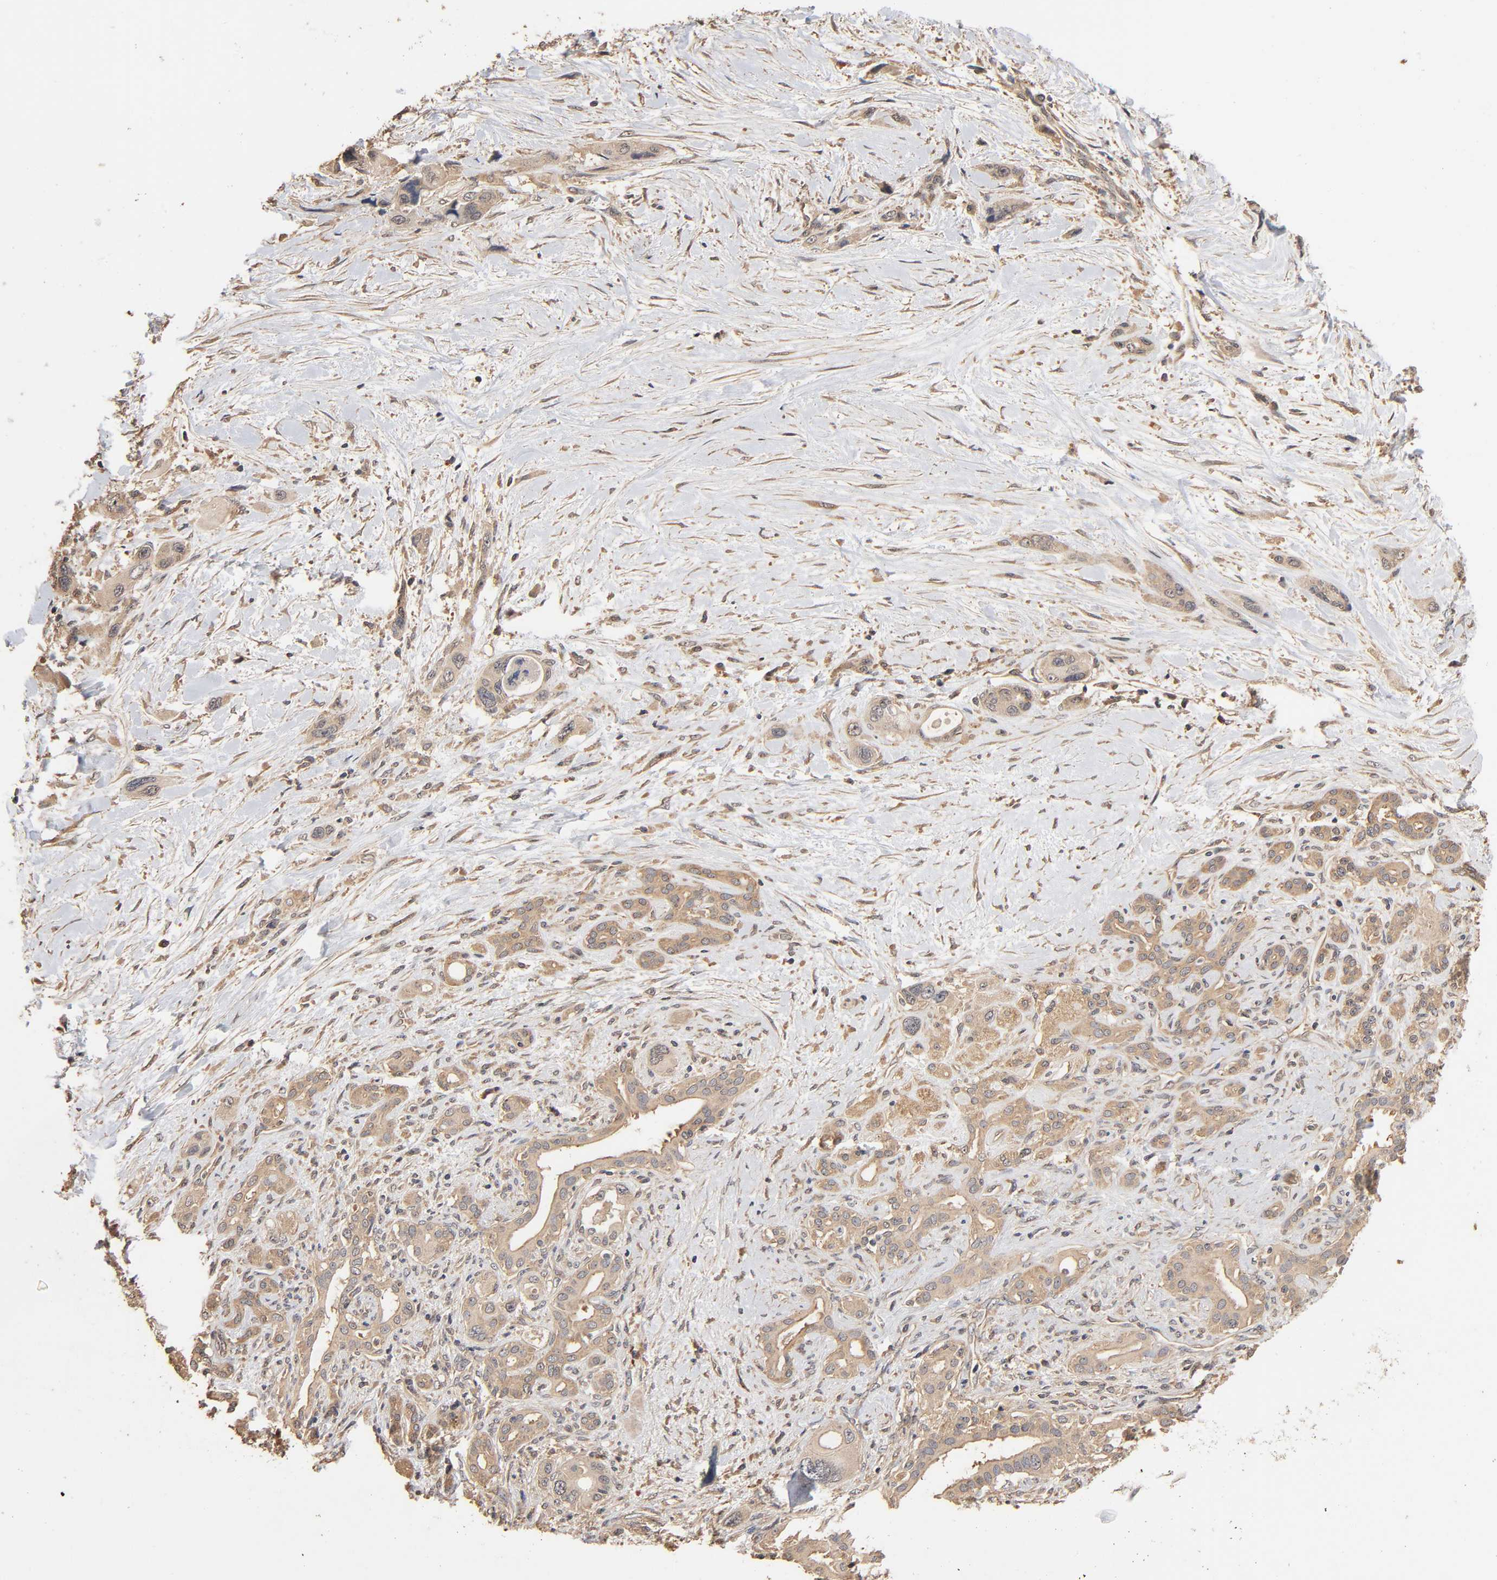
{"staining": {"intensity": "weak", "quantity": ">75%", "location": "cytoplasmic/membranous"}, "tissue": "pancreatic cancer", "cell_type": "Tumor cells", "image_type": "cancer", "snomed": [{"axis": "morphology", "description": "Adenocarcinoma, NOS"}, {"axis": "topography", "description": "Pancreas"}], "caption": "A high-resolution image shows immunohistochemistry (IHC) staining of adenocarcinoma (pancreatic), which shows weak cytoplasmic/membranous staining in about >75% of tumor cells. (DAB (3,3'-diaminobenzidine) IHC, brown staining for protein, blue staining for nuclei).", "gene": "ARHGEF7", "patient": {"sex": "male", "age": 46}}